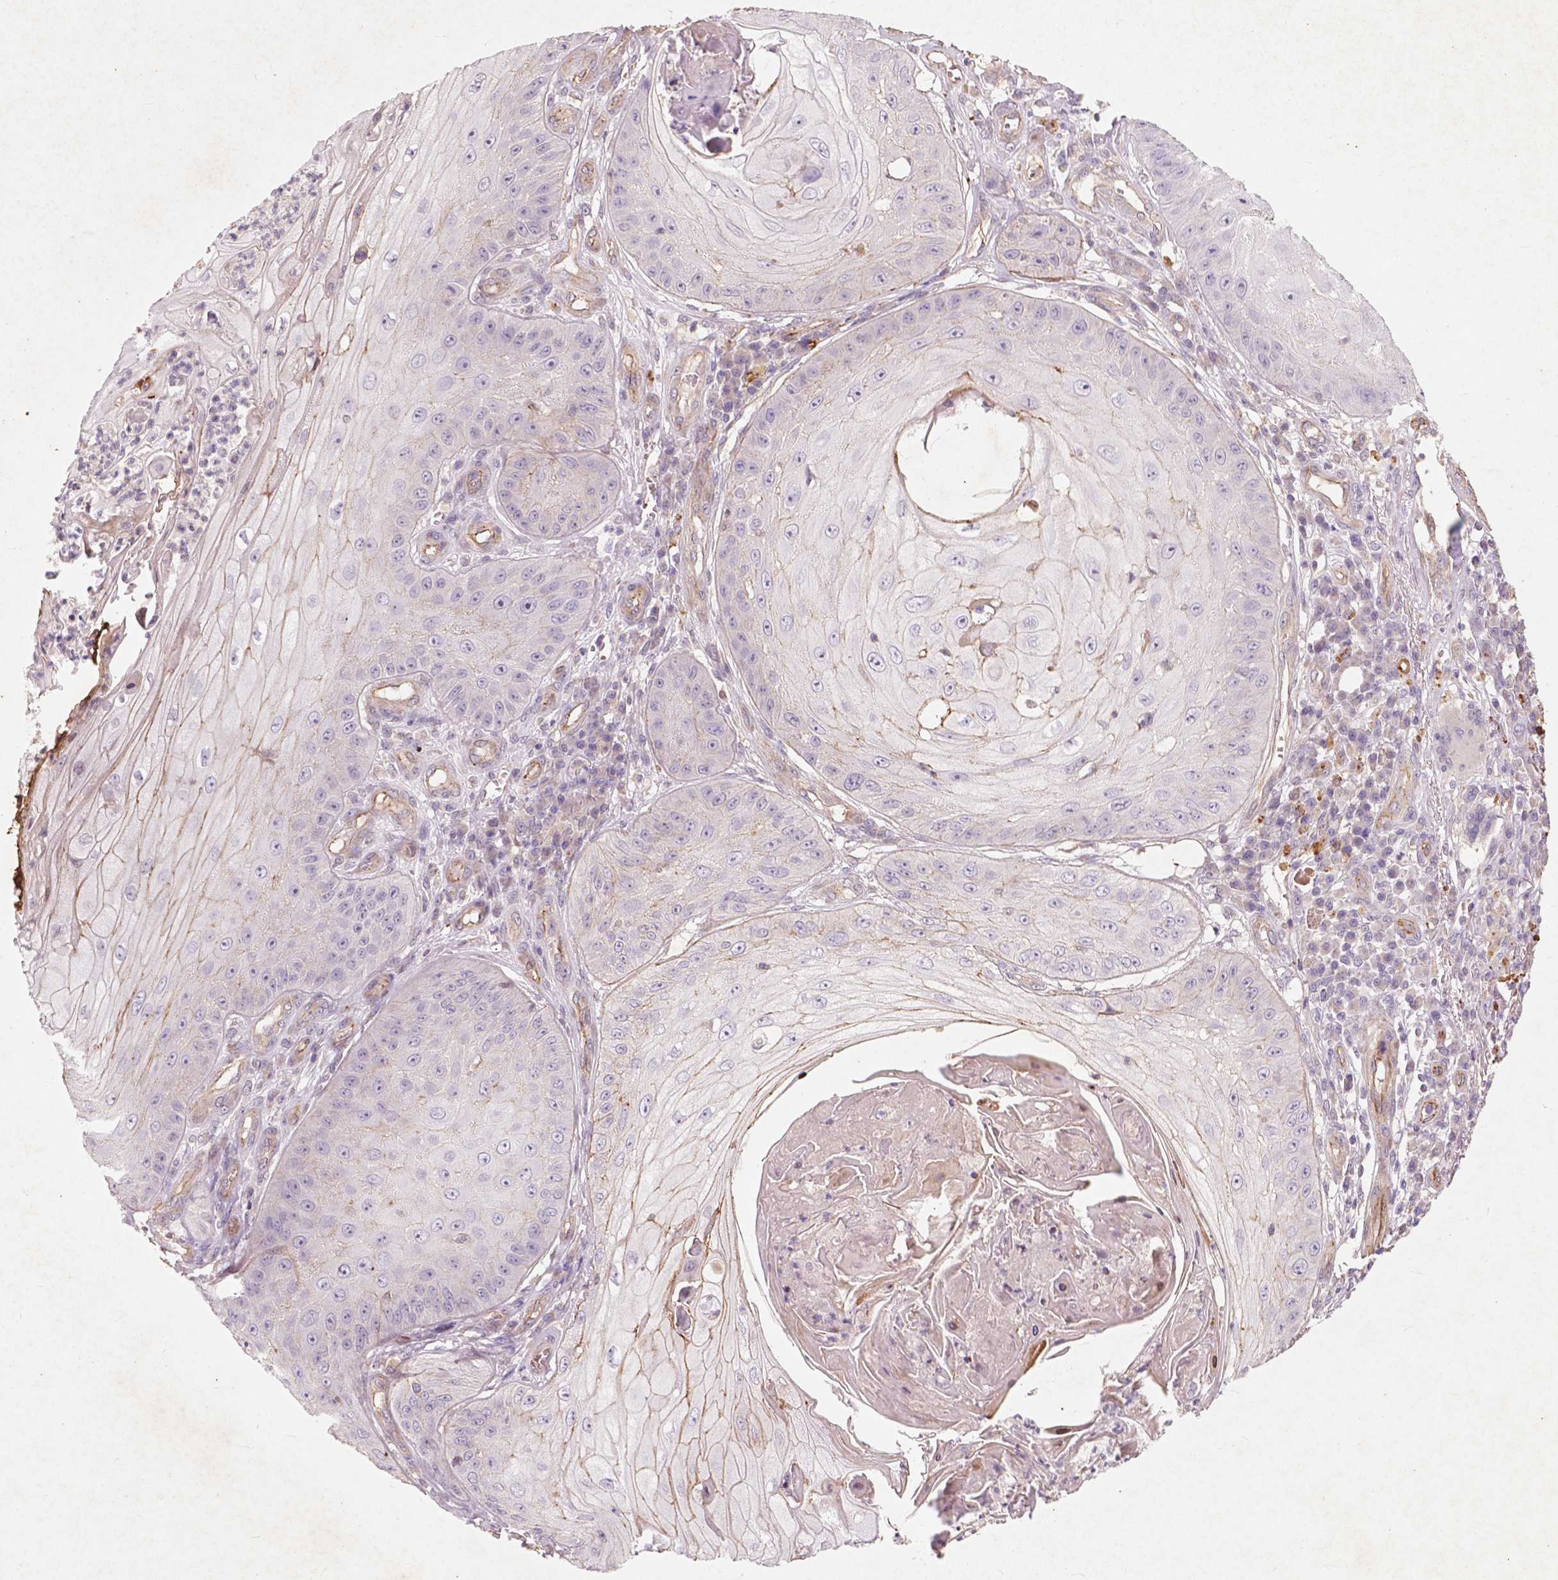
{"staining": {"intensity": "negative", "quantity": "none", "location": "none"}, "tissue": "skin cancer", "cell_type": "Tumor cells", "image_type": "cancer", "snomed": [{"axis": "morphology", "description": "Squamous cell carcinoma, NOS"}, {"axis": "topography", "description": "Skin"}], "caption": "A photomicrograph of human skin cancer (squamous cell carcinoma) is negative for staining in tumor cells.", "gene": "RFPL4B", "patient": {"sex": "male", "age": 70}}